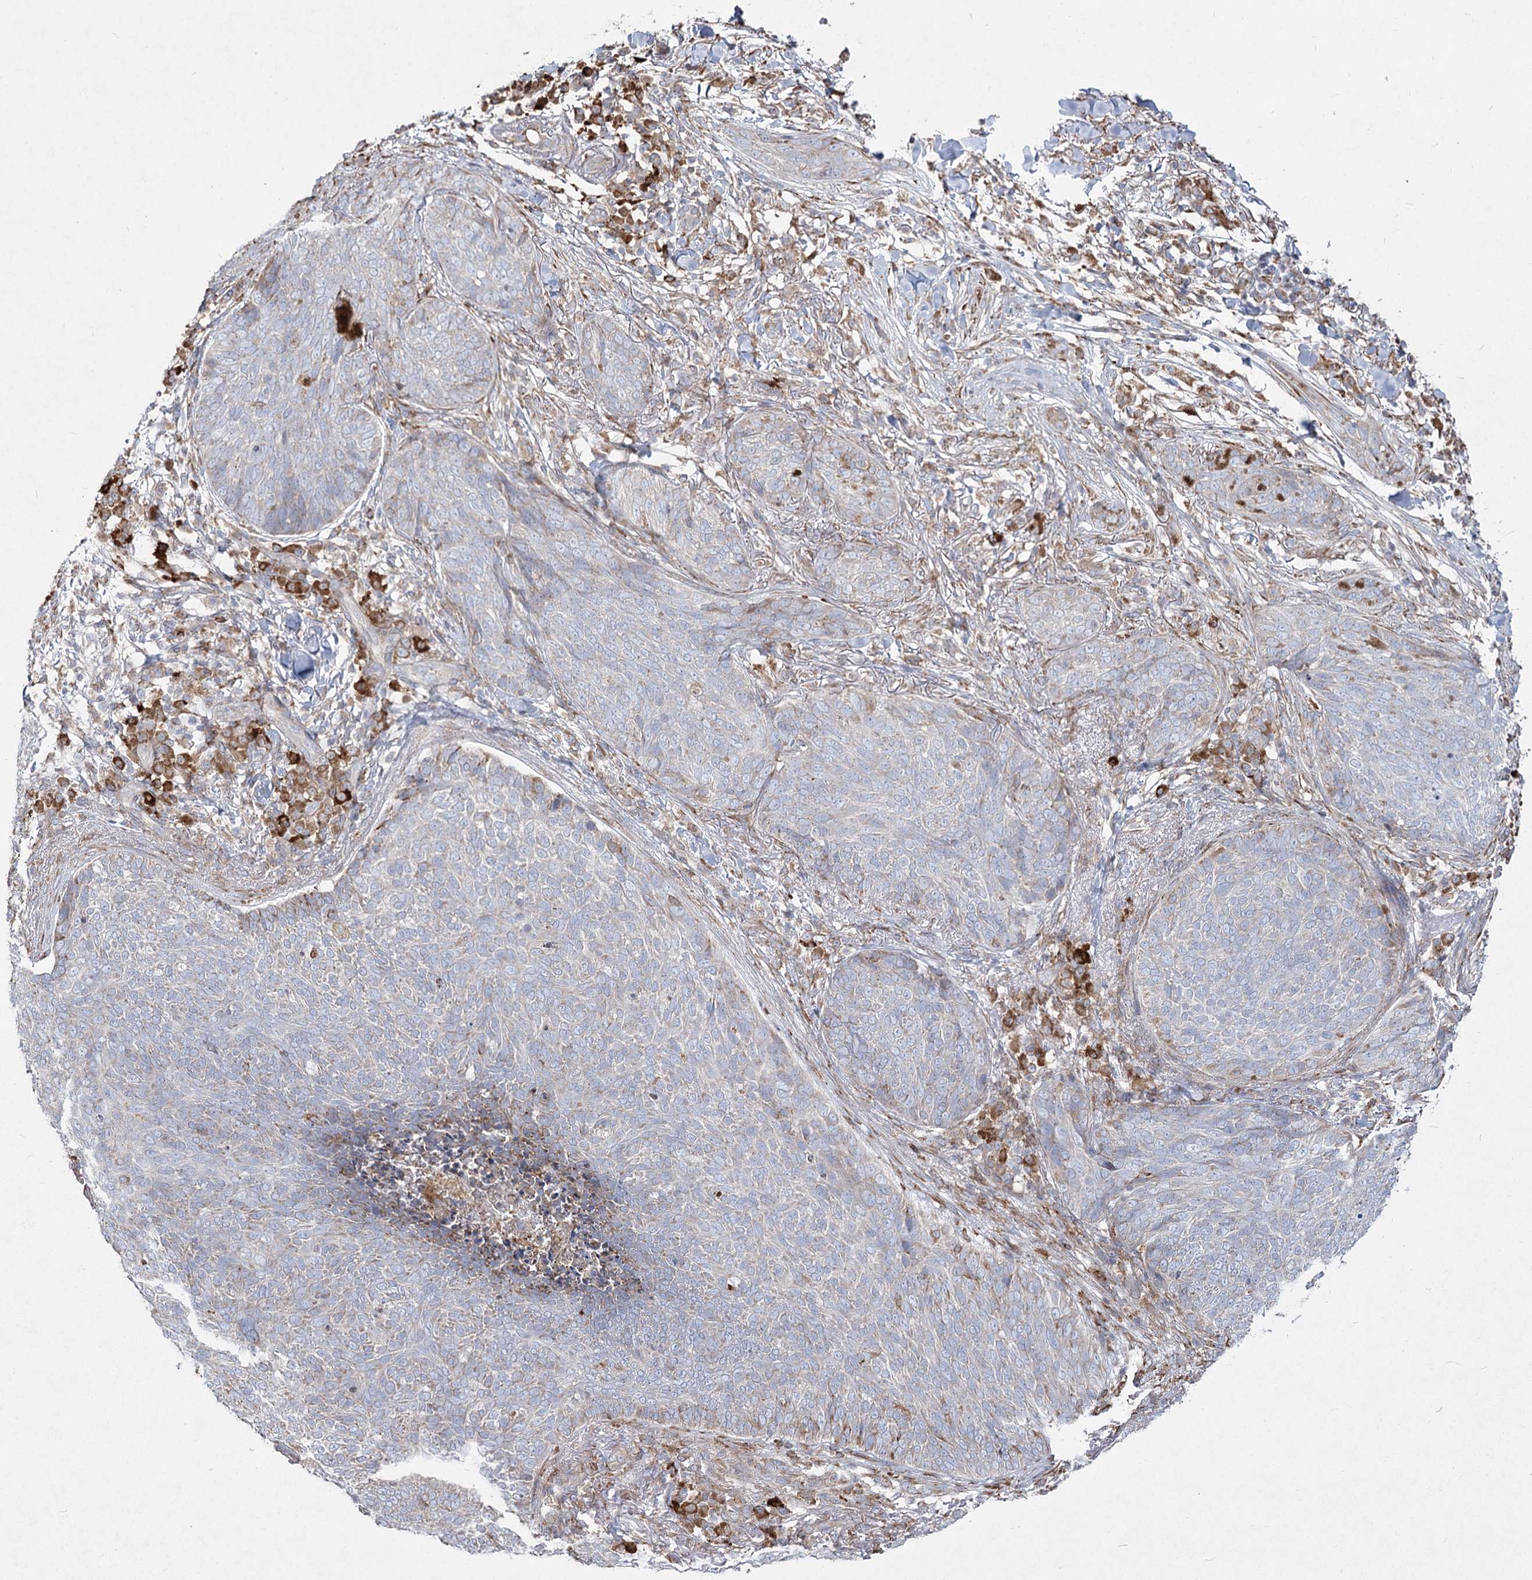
{"staining": {"intensity": "weak", "quantity": "<25%", "location": "cytoplasmic/membranous"}, "tissue": "skin cancer", "cell_type": "Tumor cells", "image_type": "cancer", "snomed": [{"axis": "morphology", "description": "Basal cell carcinoma"}, {"axis": "topography", "description": "Skin"}], "caption": "Tumor cells show no significant staining in skin cancer (basal cell carcinoma).", "gene": "NHLRC2", "patient": {"sex": "male", "age": 85}}